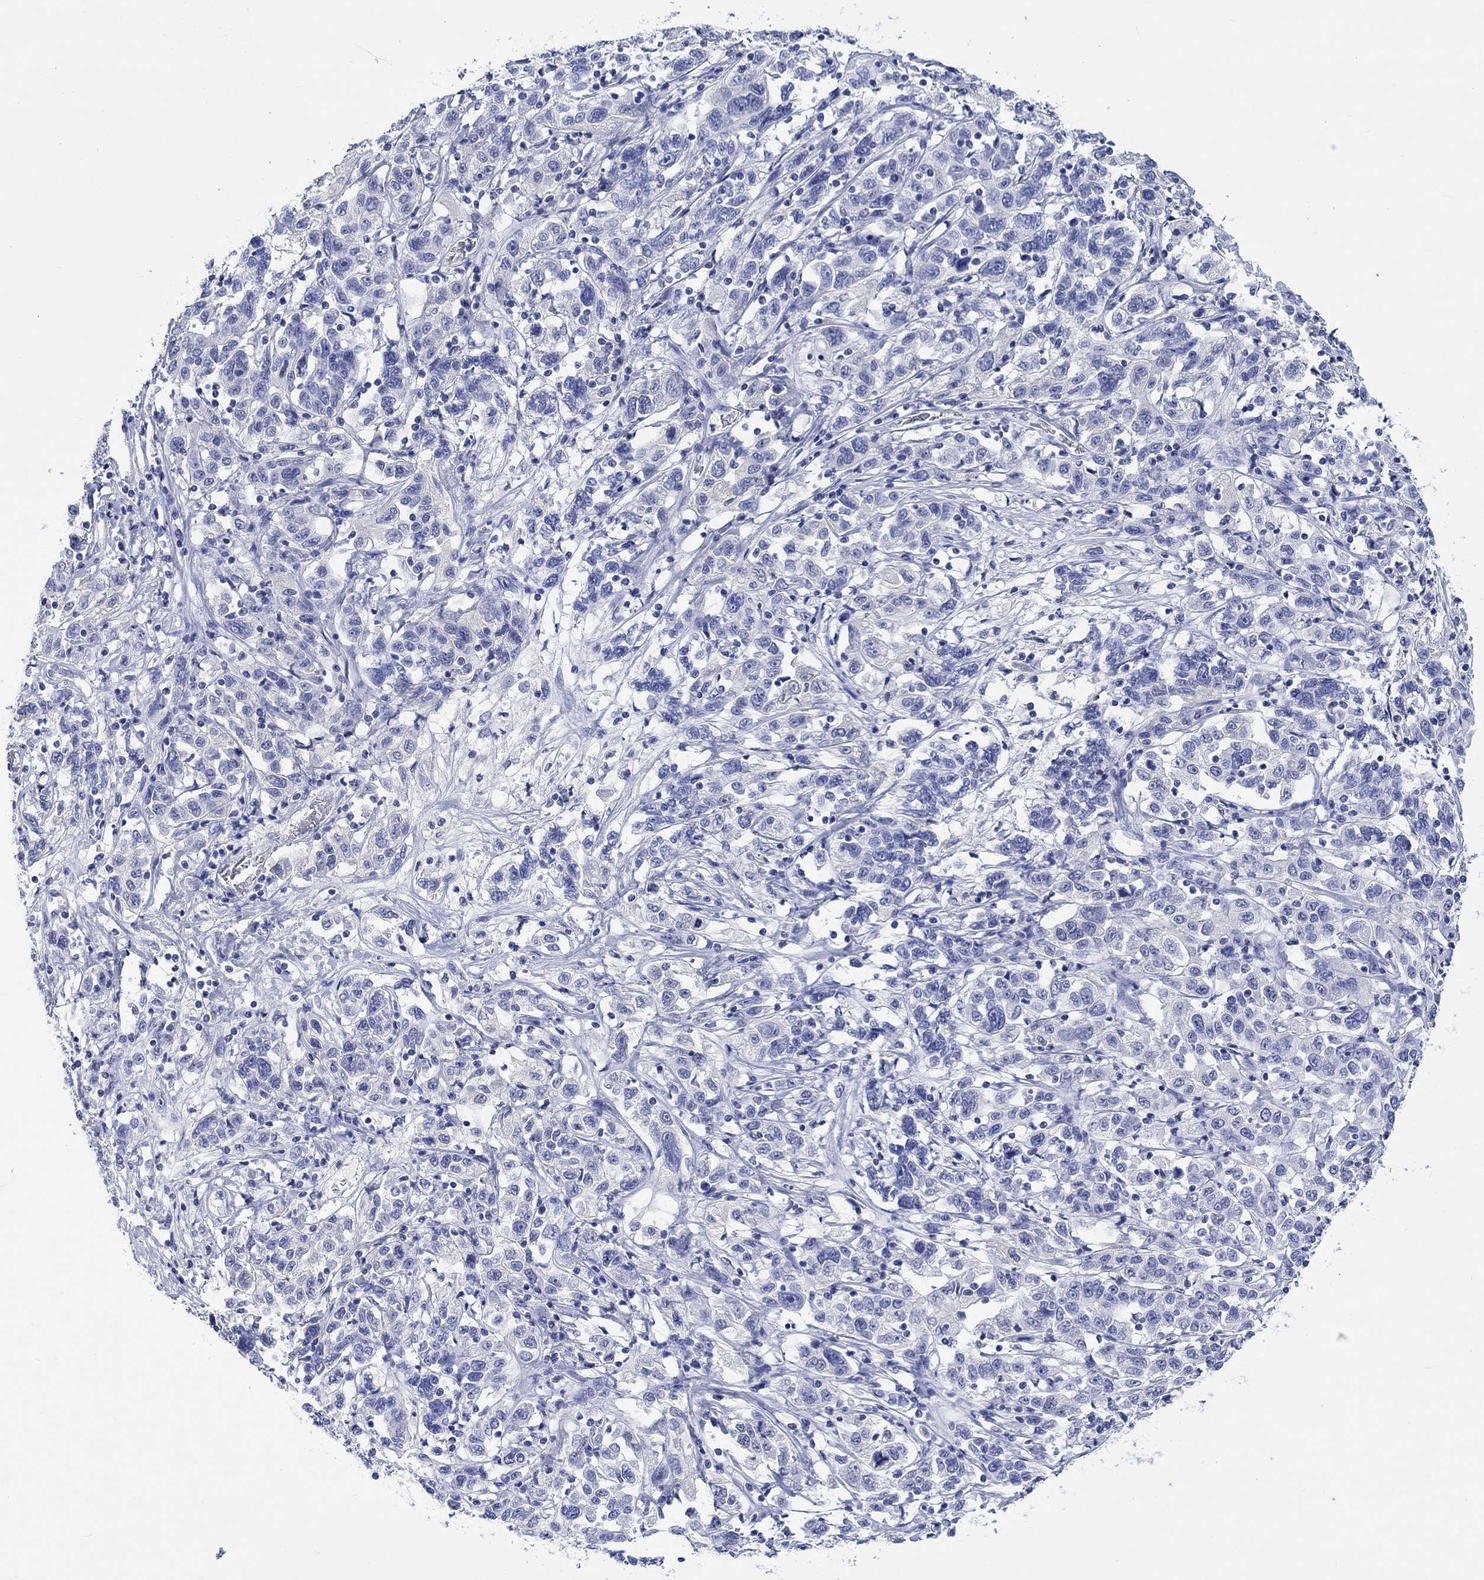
{"staining": {"intensity": "negative", "quantity": "none", "location": "none"}, "tissue": "liver cancer", "cell_type": "Tumor cells", "image_type": "cancer", "snomed": [{"axis": "morphology", "description": "Adenocarcinoma, NOS"}, {"axis": "morphology", "description": "Cholangiocarcinoma"}, {"axis": "topography", "description": "Liver"}], "caption": "Immunohistochemistry (IHC) micrograph of neoplastic tissue: liver cholangiocarcinoma stained with DAB (3,3'-diaminobenzidine) shows no significant protein expression in tumor cells. (Stains: DAB (3,3'-diaminobenzidine) immunohistochemistry (IHC) with hematoxylin counter stain, Microscopy: brightfield microscopy at high magnification).", "gene": "CACNG3", "patient": {"sex": "male", "age": 64}}